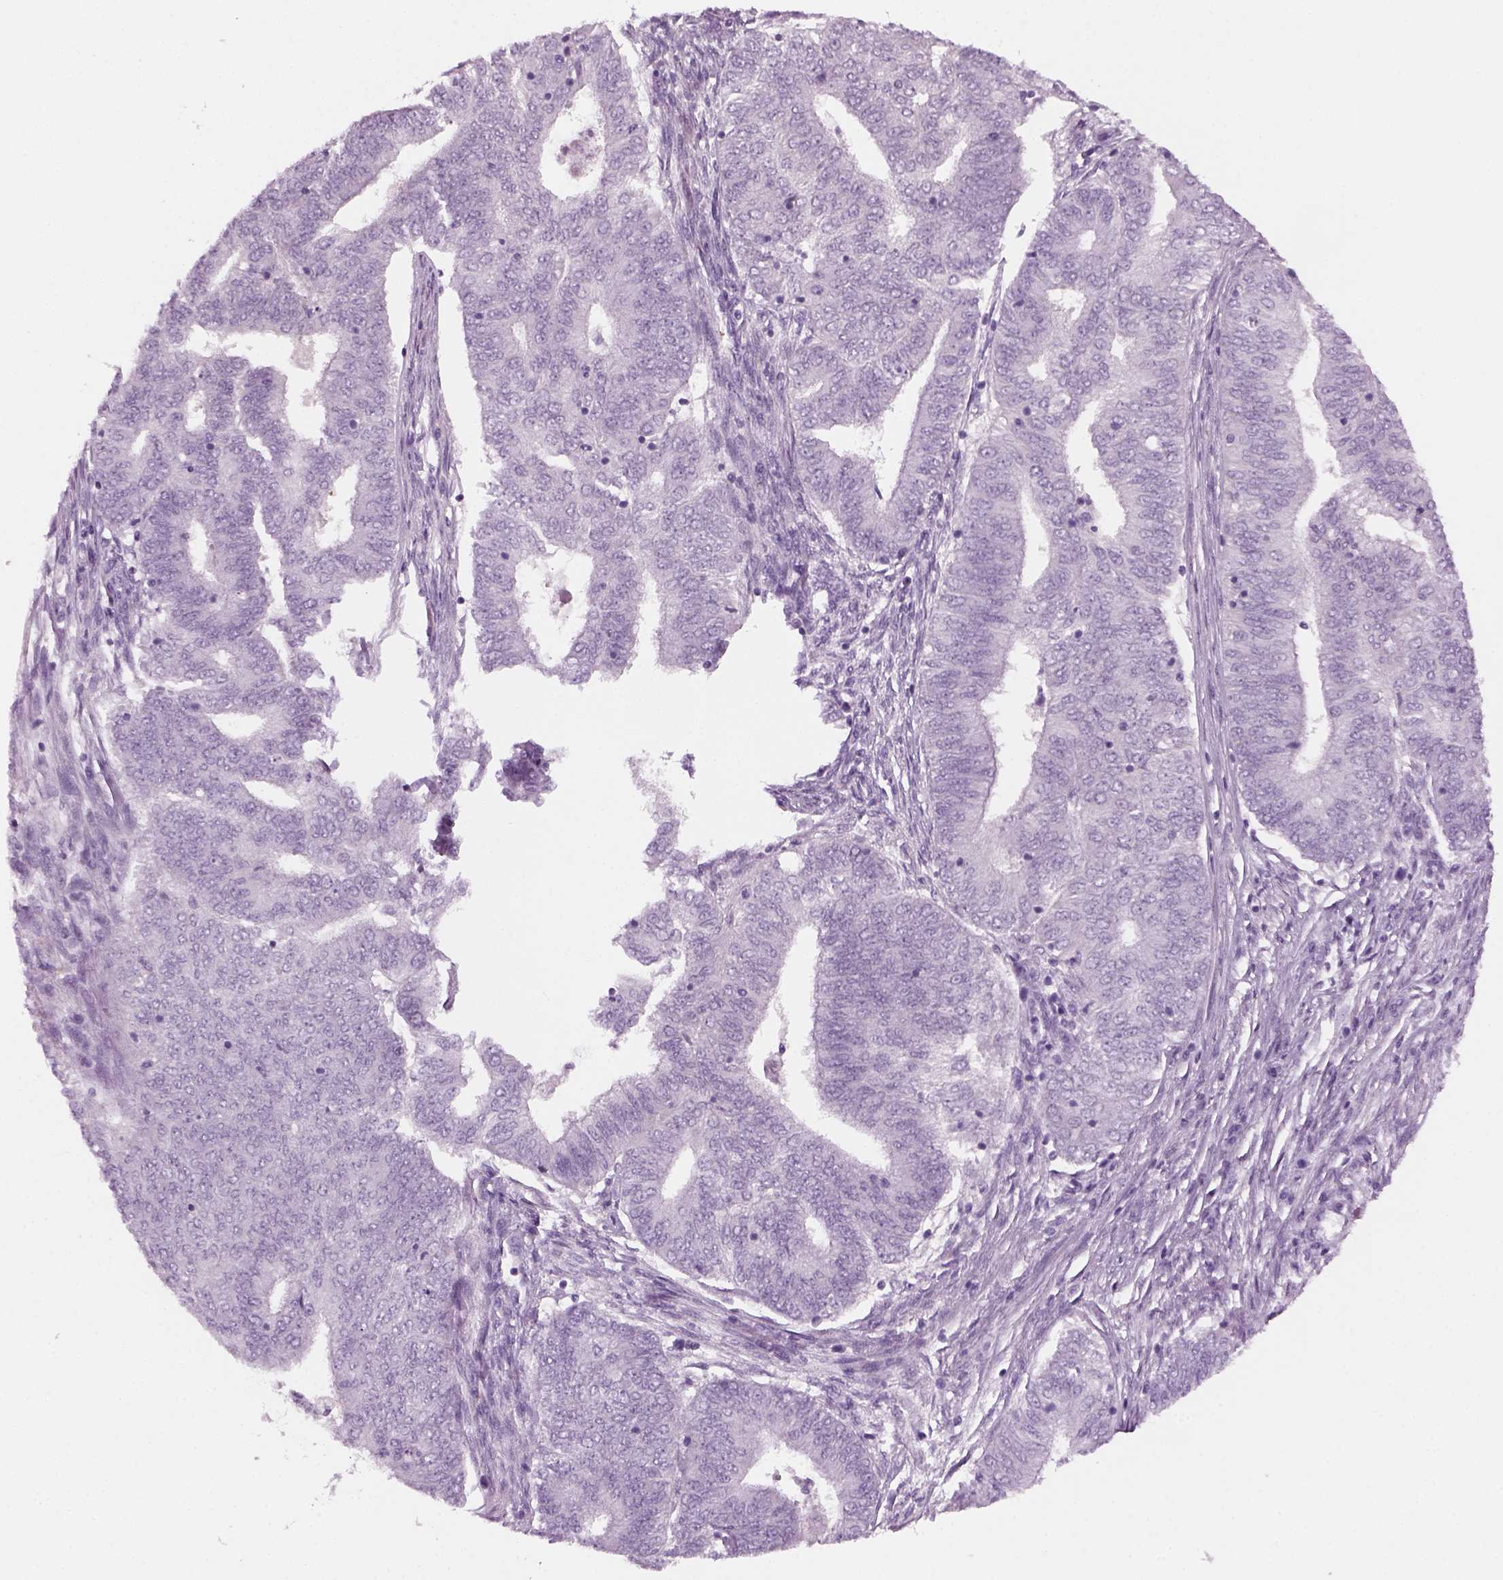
{"staining": {"intensity": "negative", "quantity": "none", "location": "none"}, "tissue": "endometrial cancer", "cell_type": "Tumor cells", "image_type": "cancer", "snomed": [{"axis": "morphology", "description": "Adenocarcinoma, NOS"}, {"axis": "topography", "description": "Endometrium"}], "caption": "IHC of endometrial cancer (adenocarcinoma) reveals no expression in tumor cells.", "gene": "KRT75", "patient": {"sex": "female", "age": 62}}